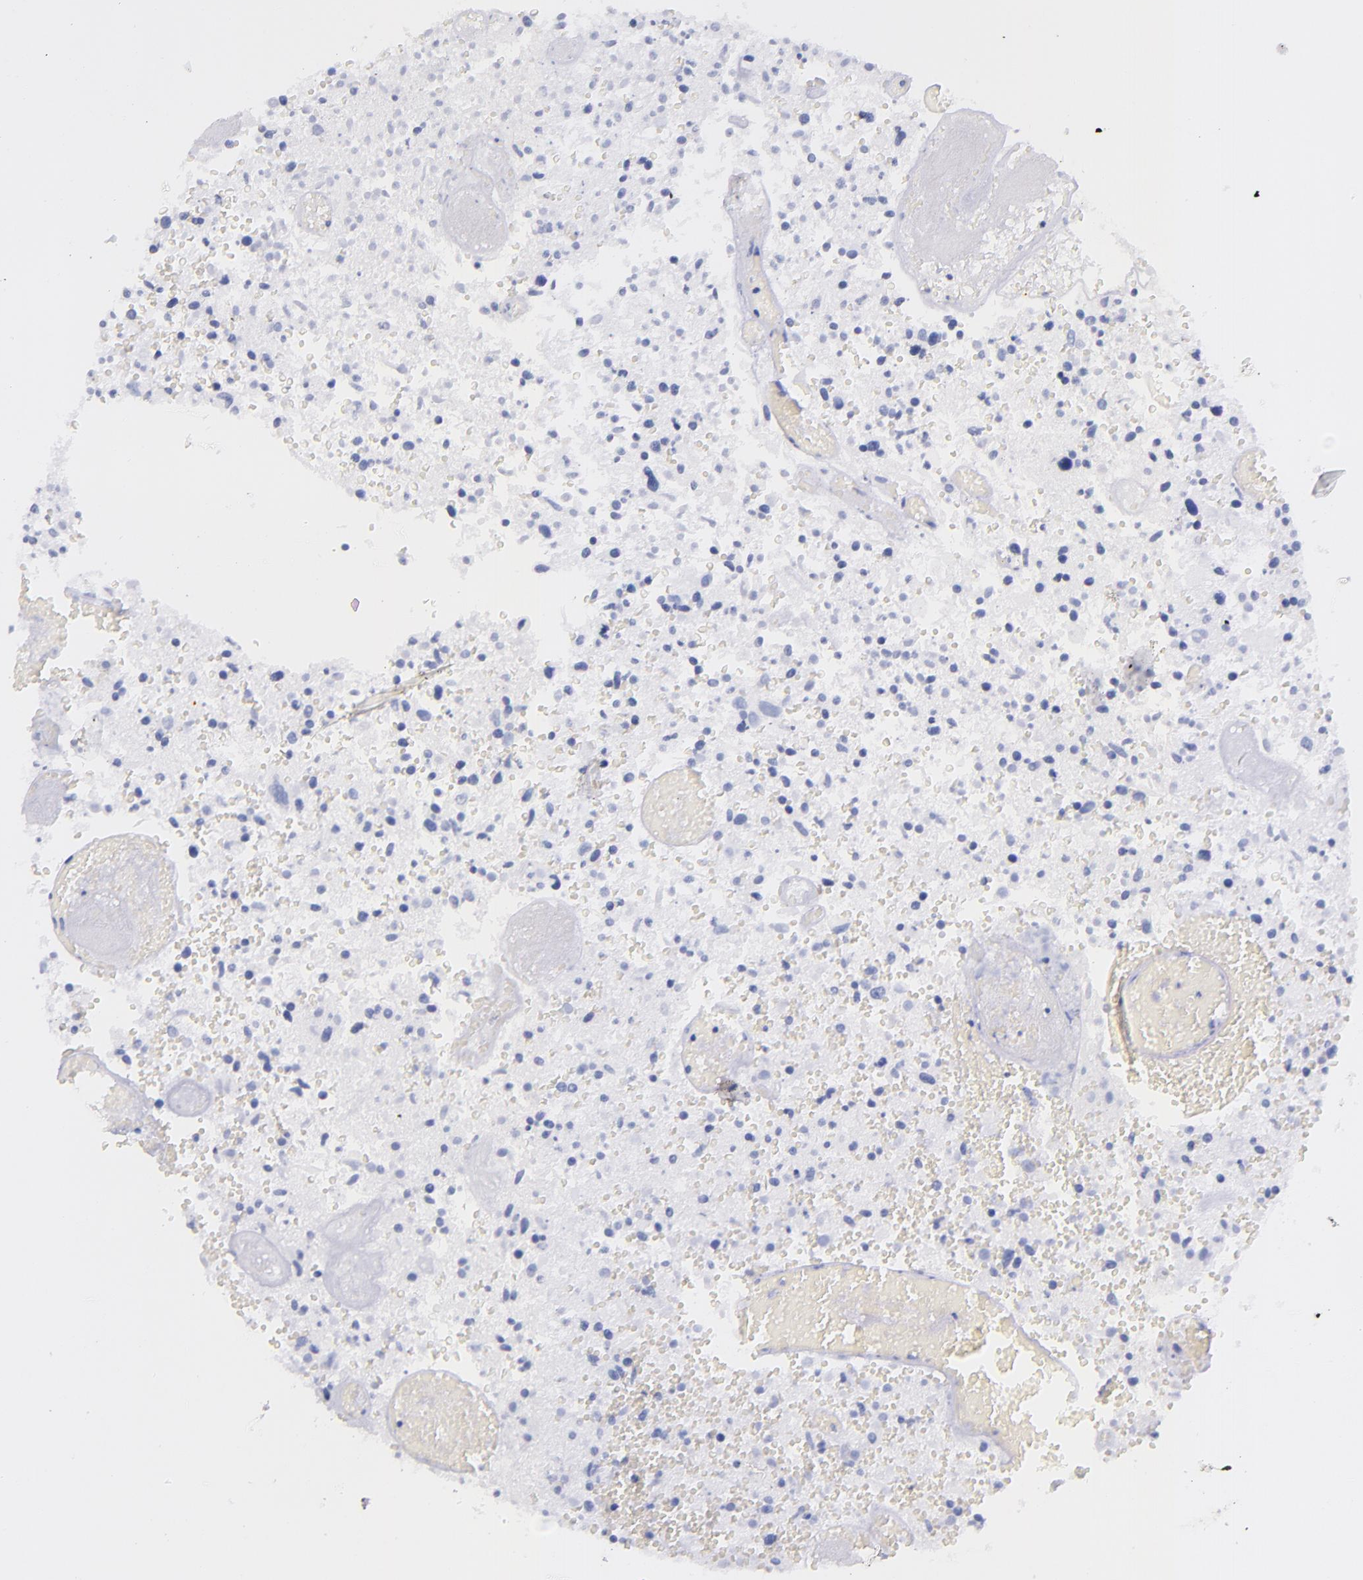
{"staining": {"intensity": "negative", "quantity": "none", "location": "none"}, "tissue": "glioma", "cell_type": "Tumor cells", "image_type": "cancer", "snomed": [{"axis": "morphology", "description": "Glioma, malignant, High grade"}, {"axis": "topography", "description": "Brain"}], "caption": "IHC histopathology image of neoplastic tissue: glioma stained with DAB (3,3'-diaminobenzidine) displays no significant protein positivity in tumor cells.", "gene": "SFTPA2", "patient": {"sex": "male", "age": 72}}